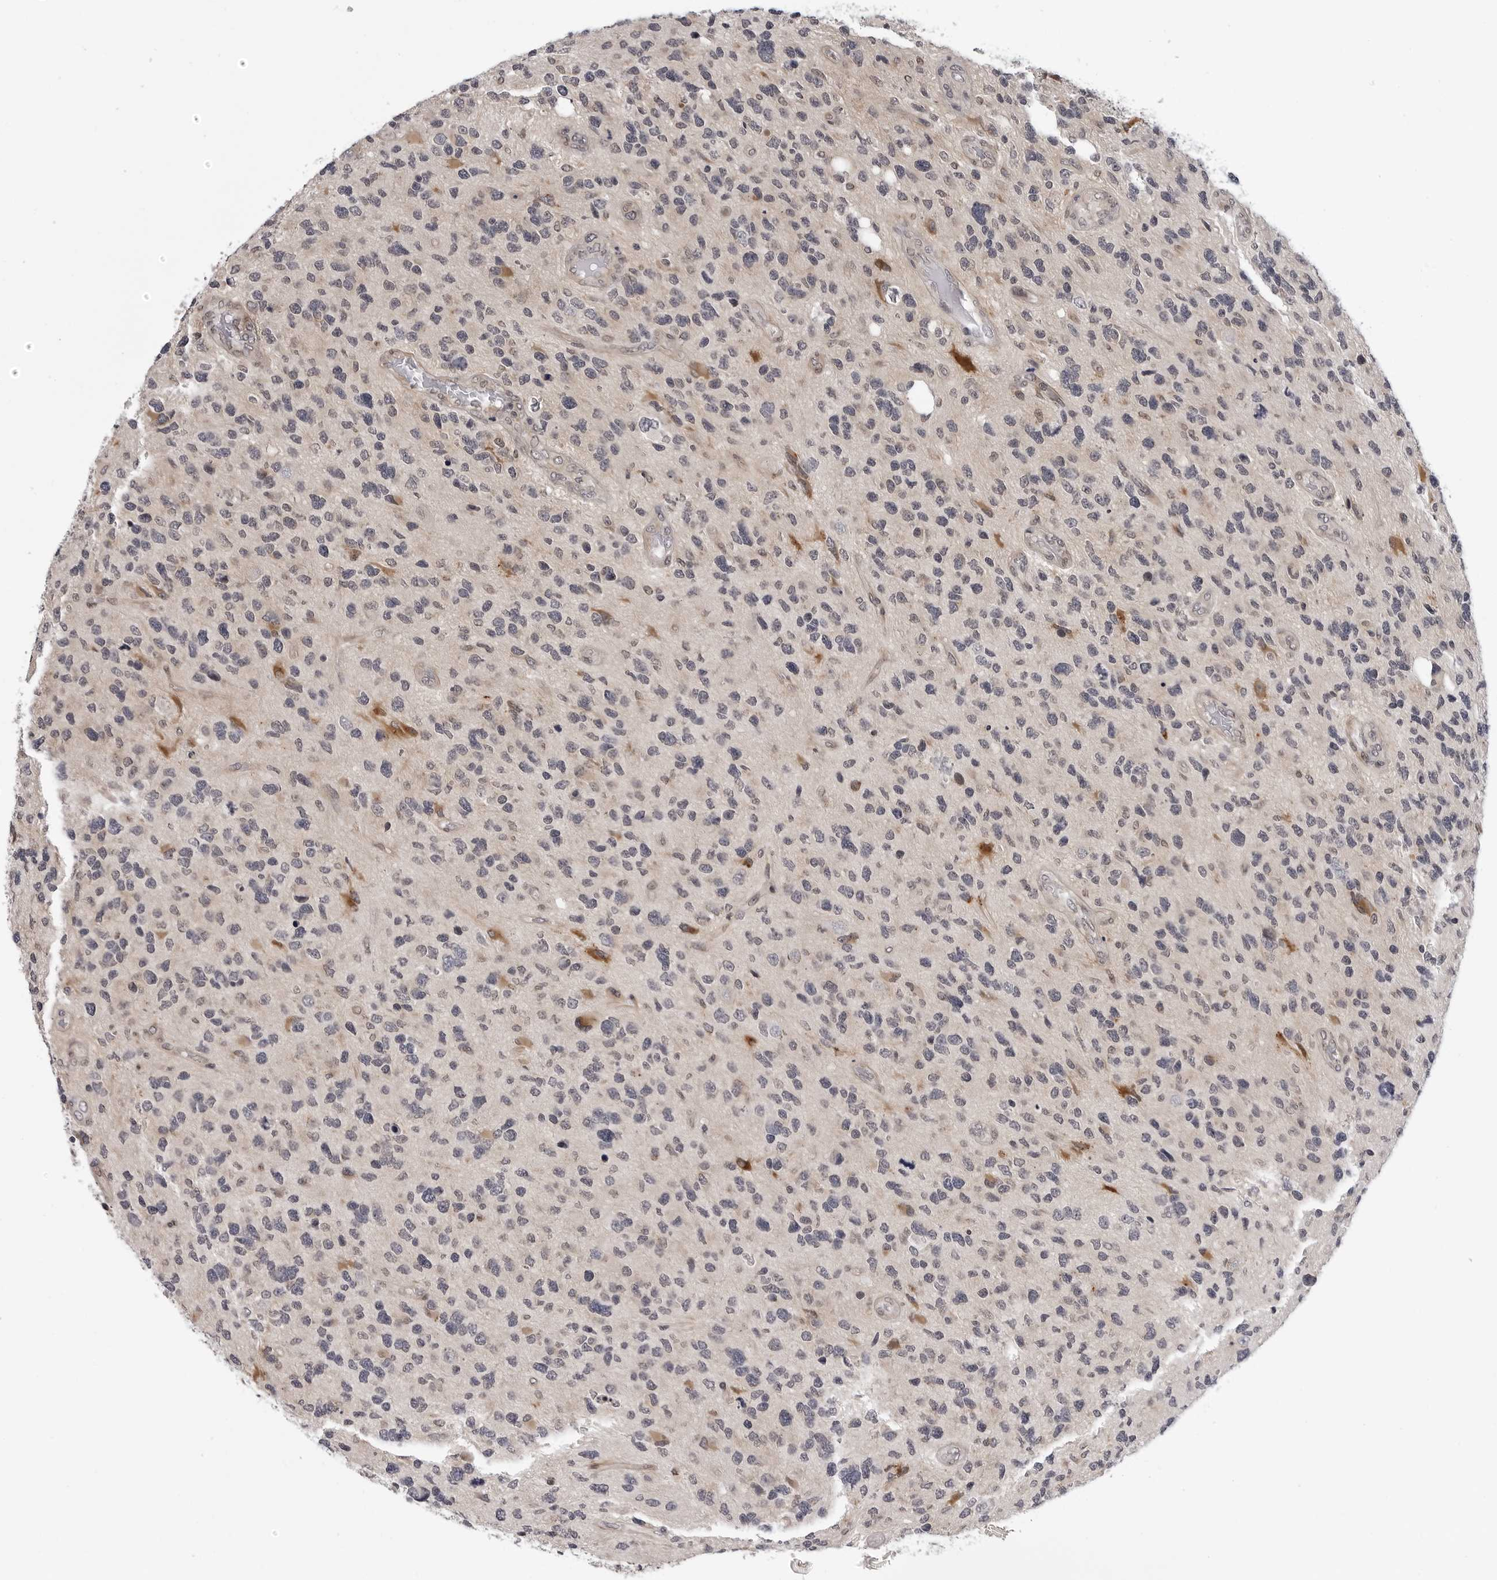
{"staining": {"intensity": "negative", "quantity": "none", "location": "none"}, "tissue": "glioma", "cell_type": "Tumor cells", "image_type": "cancer", "snomed": [{"axis": "morphology", "description": "Glioma, malignant, High grade"}, {"axis": "topography", "description": "Brain"}], "caption": "A high-resolution micrograph shows IHC staining of glioma, which demonstrates no significant positivity in tumor cells.", "gene": "KIAA1614", "patient": {"sex": "female", "age": 58}}